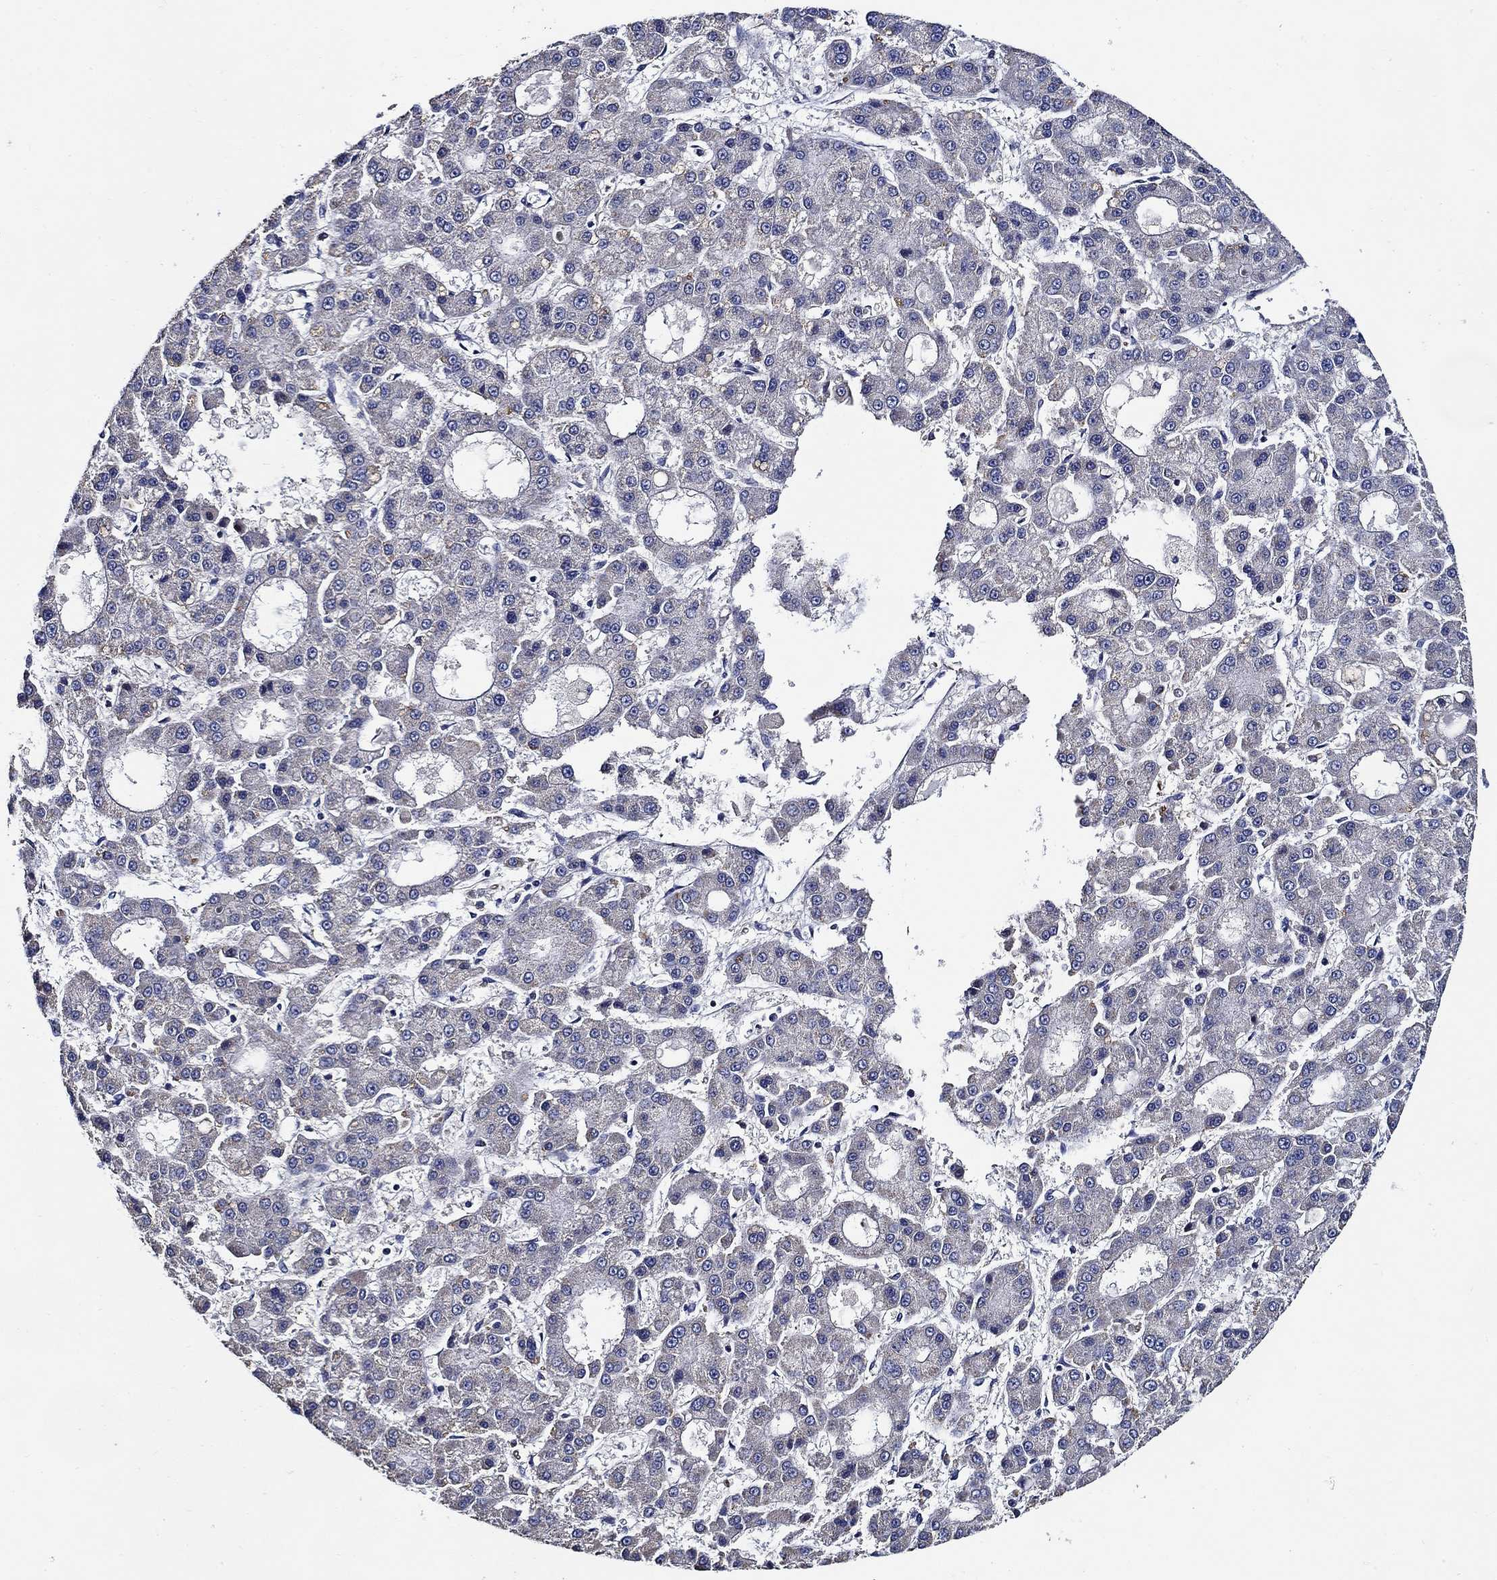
{"staining": {"intensity": "negative", "quantity": "none", "location": "none"}, "tissue": "liver cancer", "cell_type": "Tumor cells", "image_type": "cancer", "snomed": [{"axis": "morphology", "description": "Carcinoma, Hepatocellular, NOS"}, {"axis": "topography", "description": "Liver"}], "caption": "Human hepatocellular carcinoma (liver) stained for a protein using IHC exhibits no positivity in tumor cells.", "gene": "WDR53", "patient": {"sex": "male", "age": 70}}